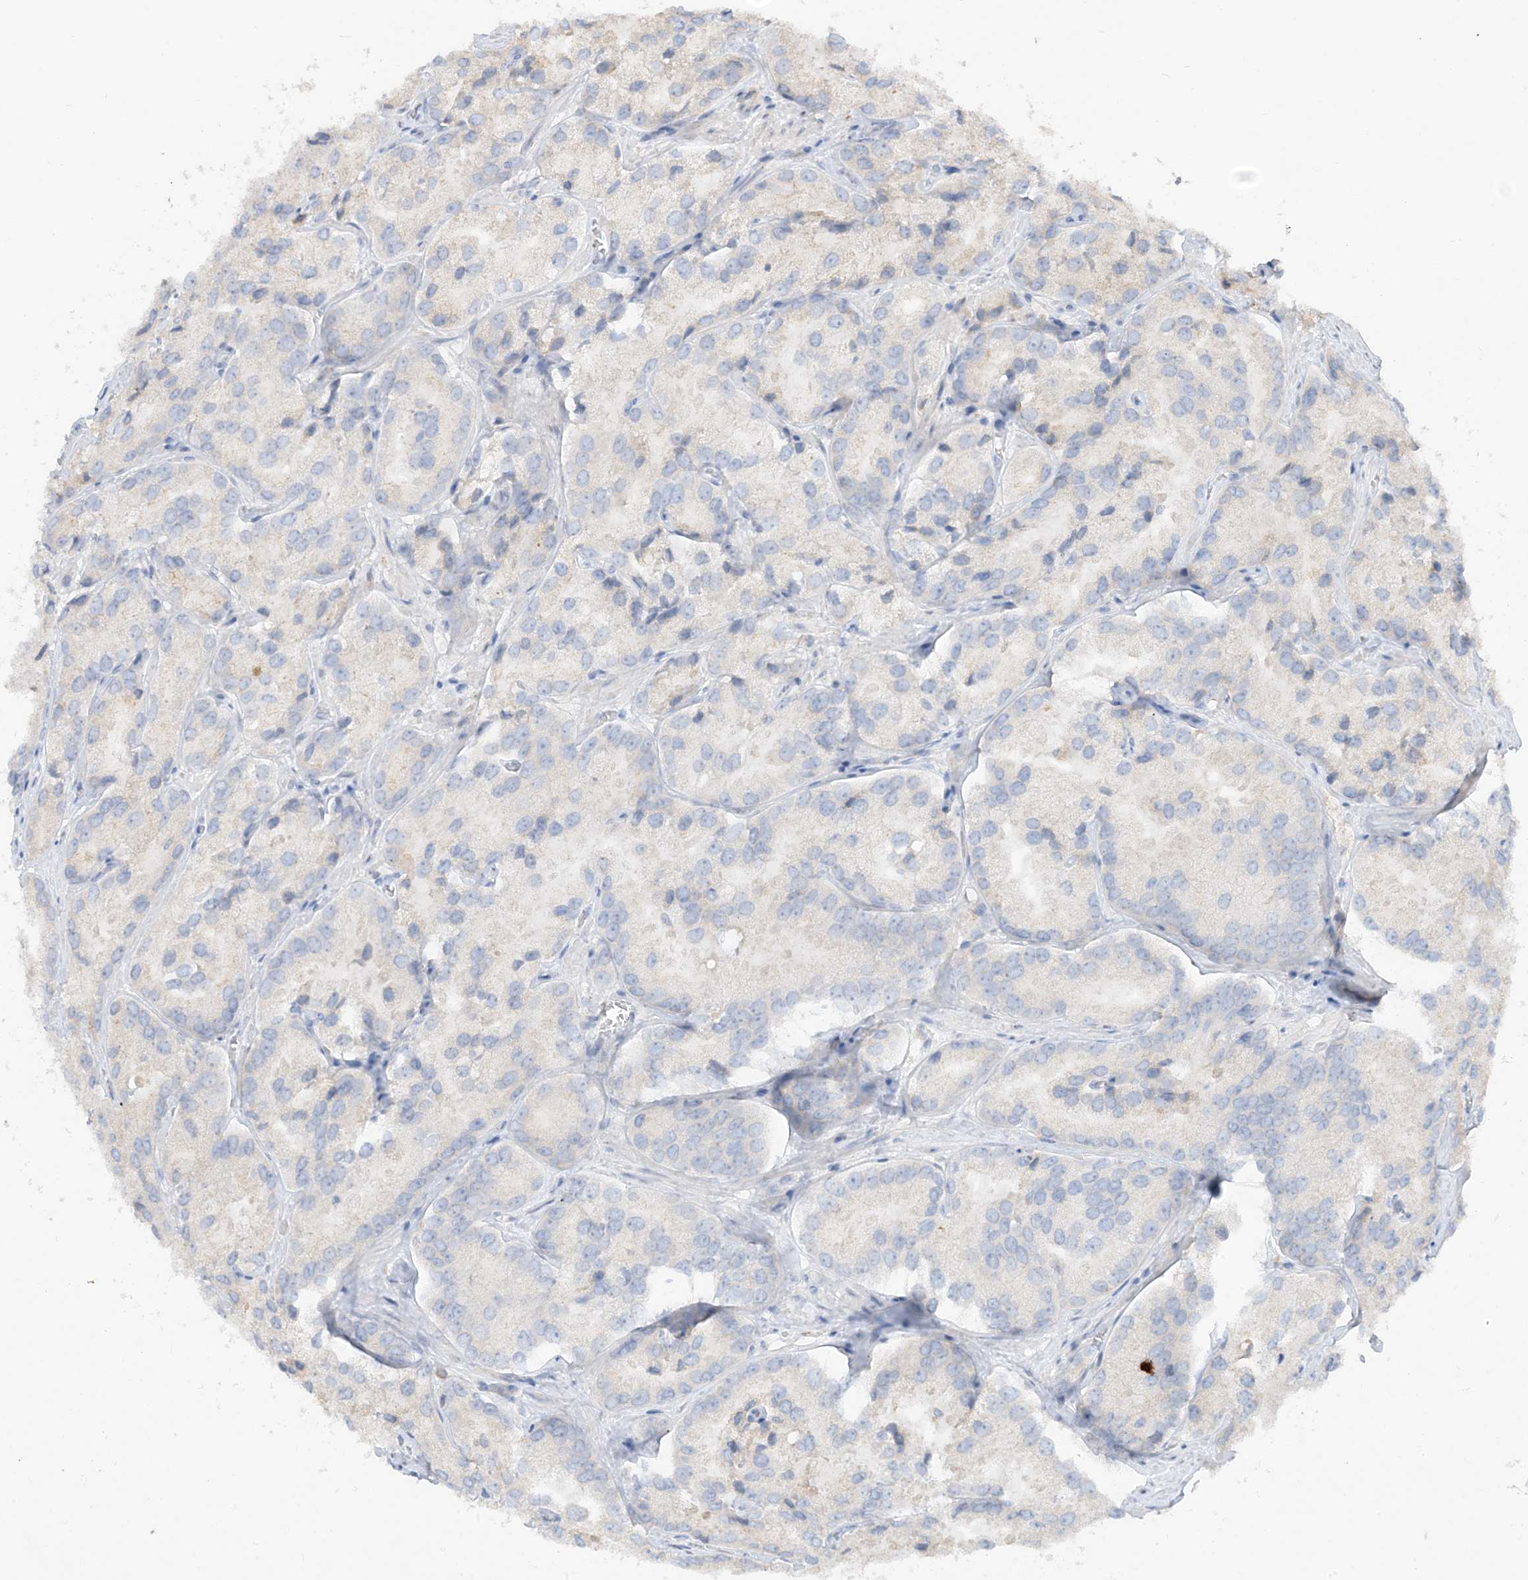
{"staining": {"intensity": "negative", "quantity": "none", "location": "none"}, "tissue": "prostate cancer", "cell_type": "Tumor cells", "image_type": "cancer", "snomed": [{"axis": "morphology", "description": "Adenocarcinoma, High grade"}, {"axis": "topography", "description": "Prostate"}], "caption": "High magnification brightfield microscopy of prostate cancer (adenocarcinoma (high-grade)) stained with DAB (brown) and counterstained with hematoxylin (blue): tumor cells show no significant staining.", "gene": "LOXL3", "patient": {"sex": "male", "age": 66}}